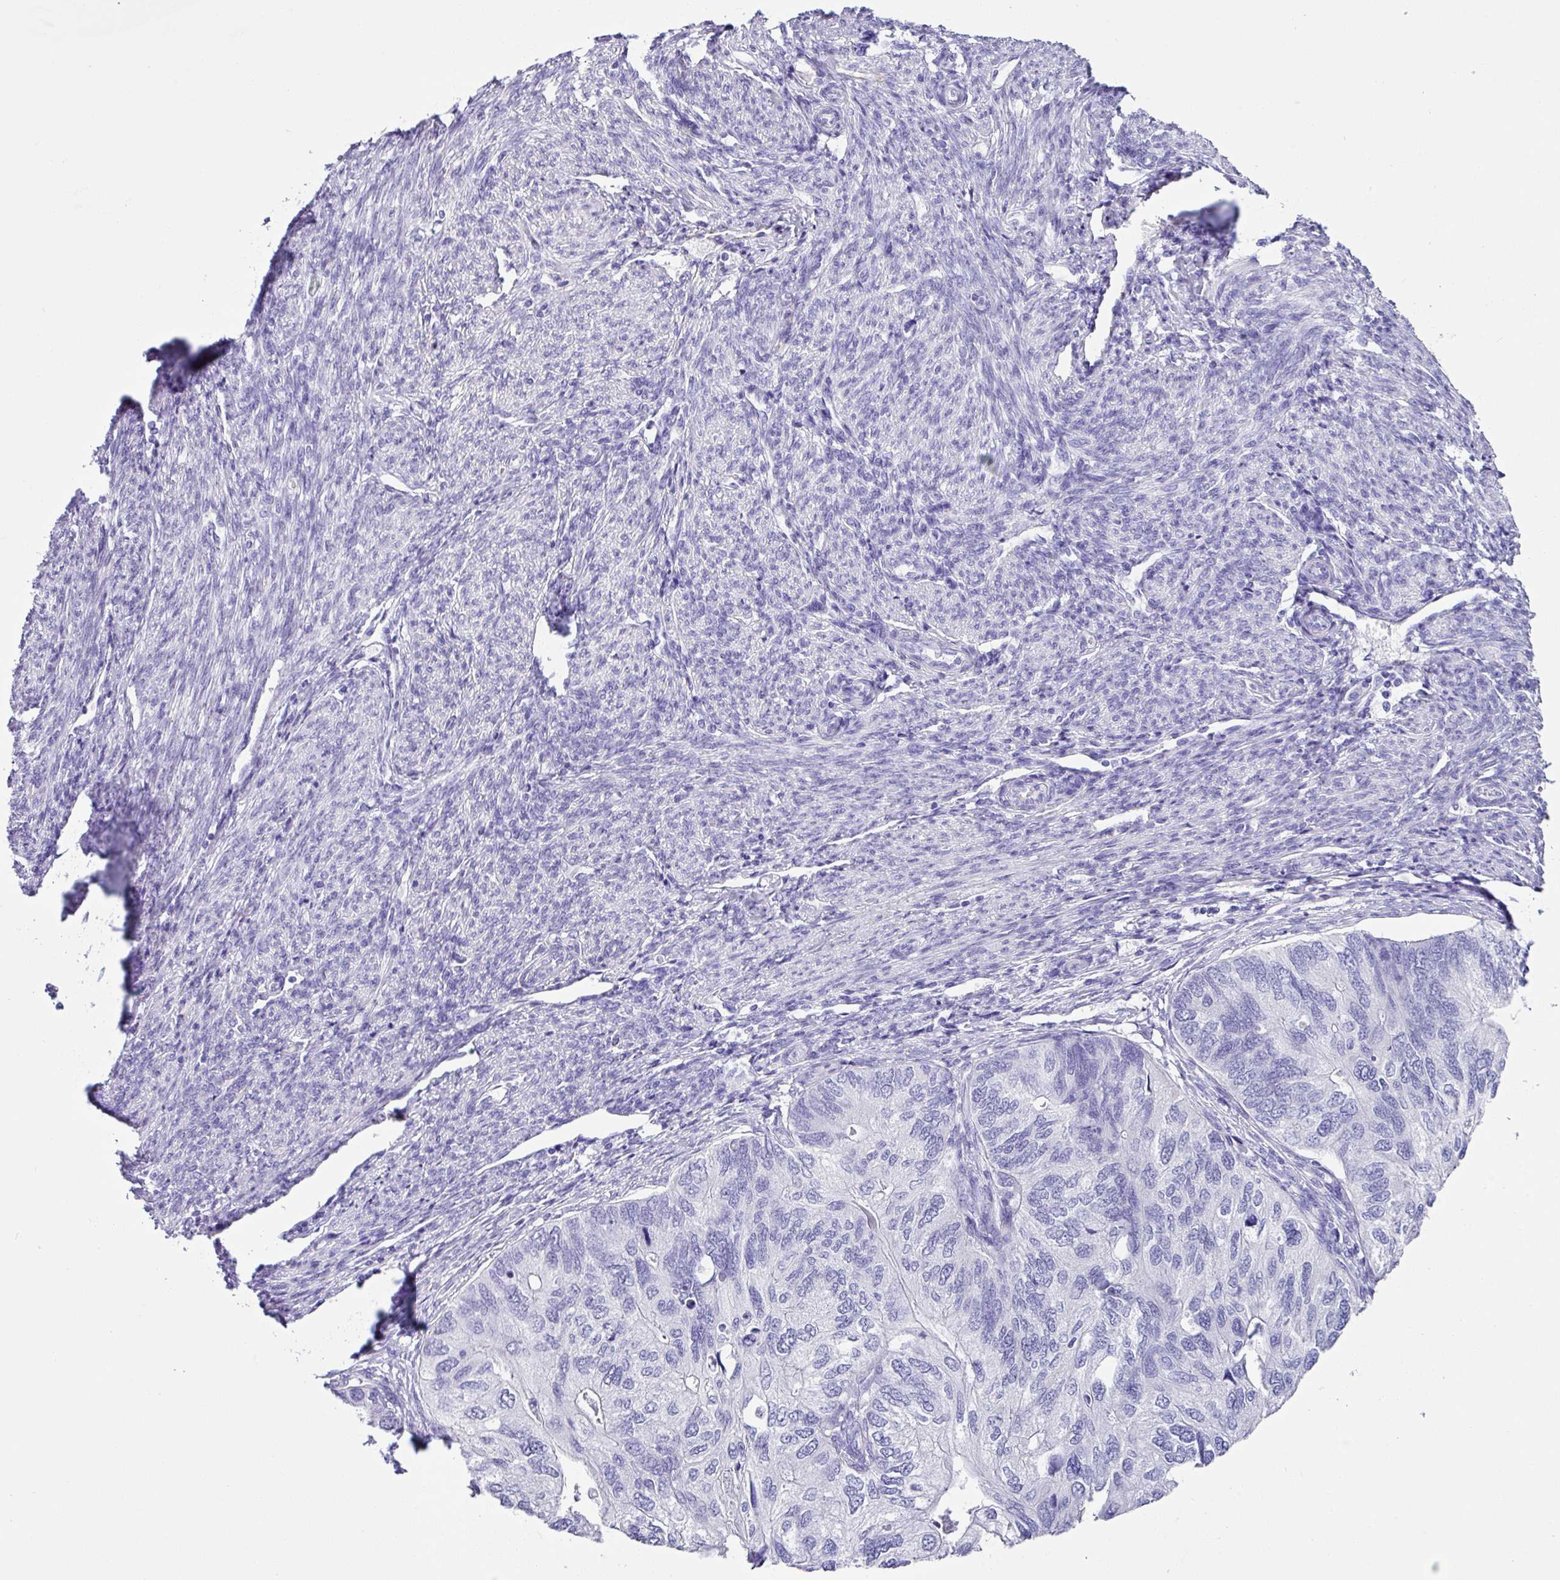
{"staining": {"intensity": "negative", "quantity": "none", "location": "none"}, "tissue": "endometrial cancer", "cell_type": "Tumor cells", "image_type": "cancer", "snomed": [{"axis": "morphology", "description": "Carcinoma, NOS"}, {"axis": "topography", "description": "Uterus"}], "caption": "Tumor cells are negative for brown protein staining in carcinoma (endometrial).", "gene": "ZG16", "patient": {"sex": "female", "age": 76}}